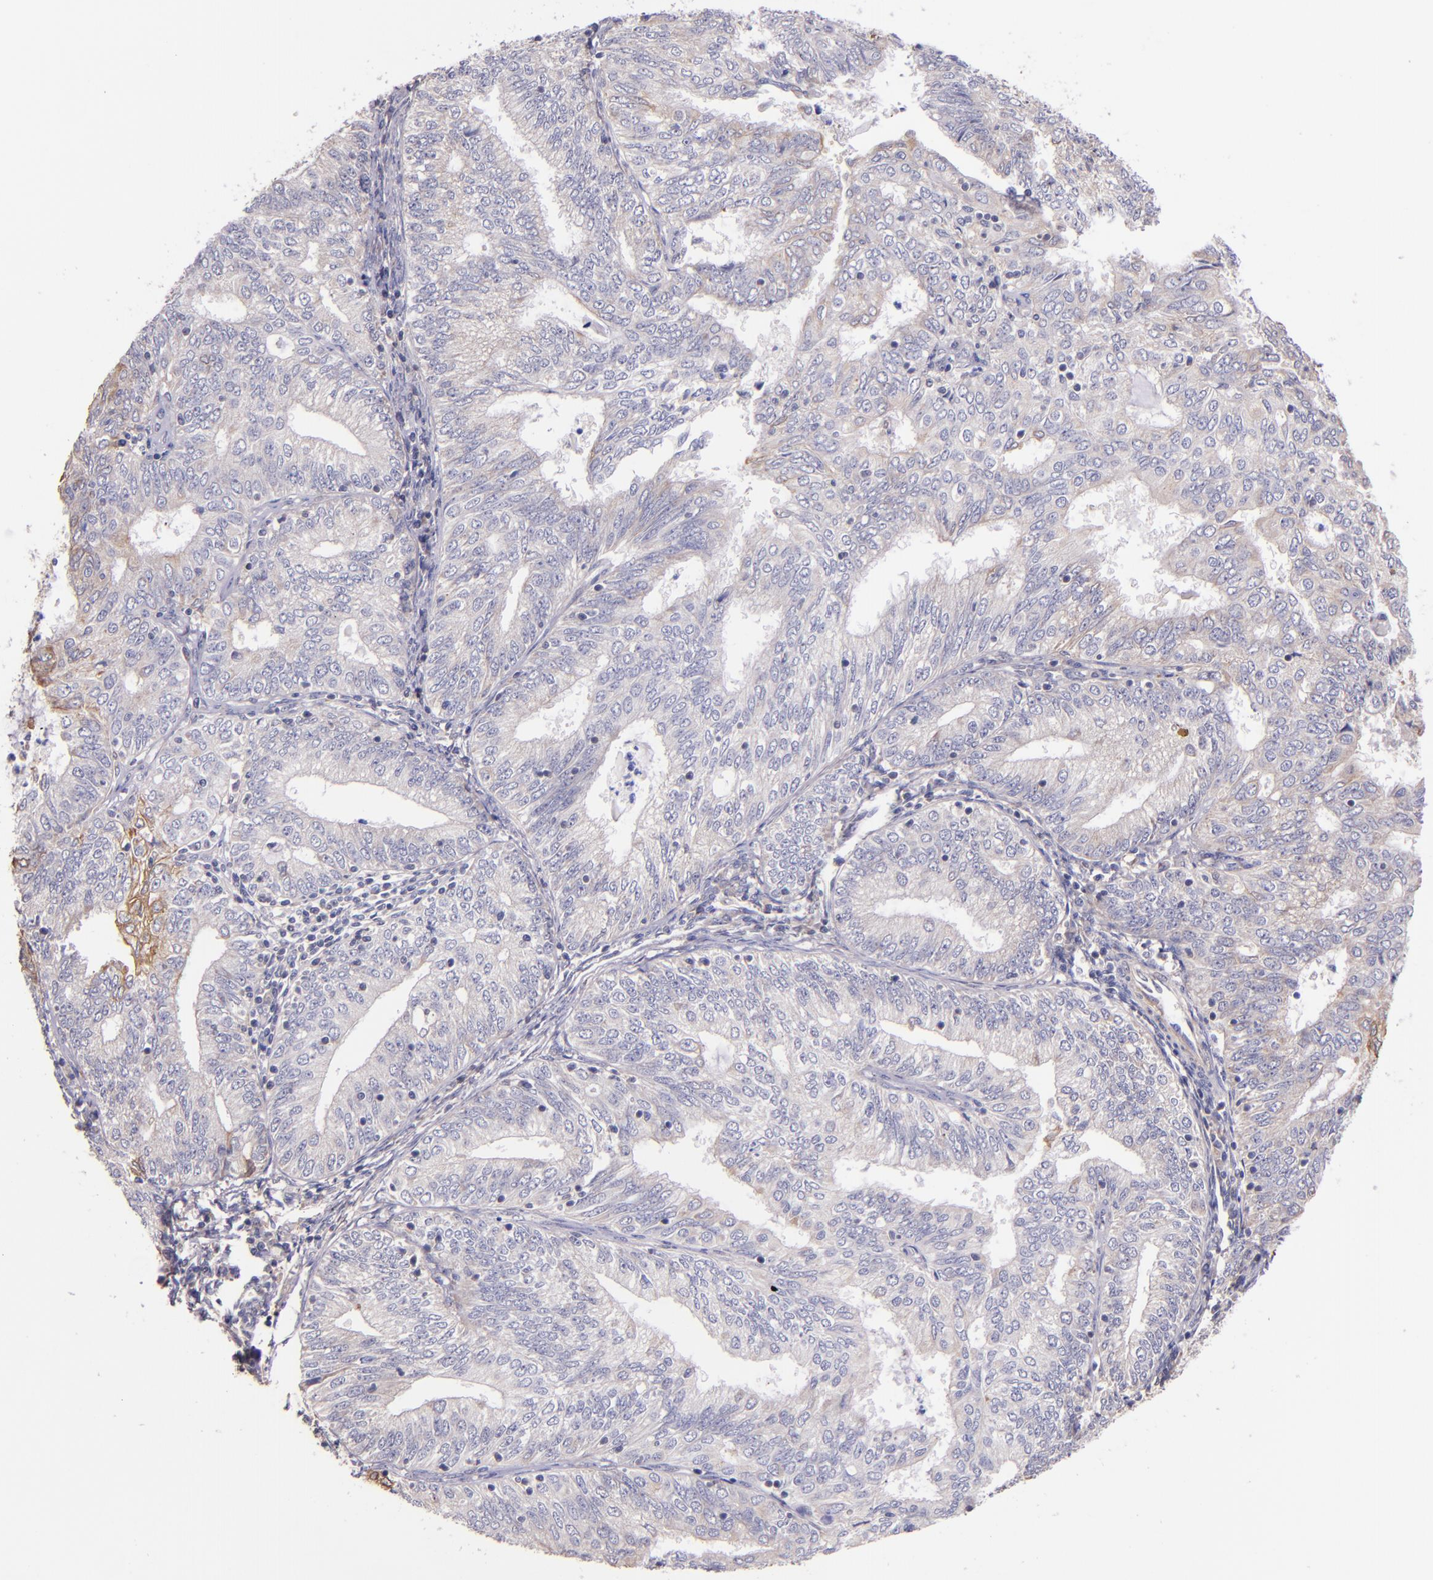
{"staining": {"intensity": "weak", "quantity": "25%-75%", "location": "cytoplasmic/membranous"}, "tissue": "endometrial cancer", "cell_type": "Tumor cells", "image_type": "cancer", "snomed": [{"axis": "morphology", "description": "Adenocarcinoma, NOS"}, {"axis": "topography", "description": "Endometrium"}], "caption": "Immunohistochemistry (IHC) of adenocarcinoma (endometrial) displays low levels of weak cytoplasmic/membranous positivity in approximately 25%-75% of tumor cells. The protein of interest is stained brown, and the nuclei are stained in blue (DAB (3,3'-diaminobenzidine) IHC with brightfield microscopy, high magnification).", "gene": "SHC1", "patient": {"sex": "female", "age": 69}}